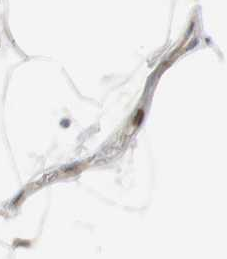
{"staining": {"intensity": "moderate", "quantity": ">75%", "location": "nuclear"}, "tissue": "adipose tissue", "cell_type": "Adipocytes", "image_type": "normal", "snomed": [{"axis": "morphology", "description": "Normal tissue, NOS"}, {"axis": "morphology", "description": "Duct carcinoma"}, {"axis": "topography", "description": "Breast"}, {"axis": "topography", "description": "Adipose tissue"}], "caption": "IHC (DAB) staining of normal adipose tissue shows moderate nuclear protein staining in about >75% of adipocytes. (IHC, brightfield microscopy, high magnification).", "gene": "AJUBA", "patient": {"sex": "female", "age": 37}}